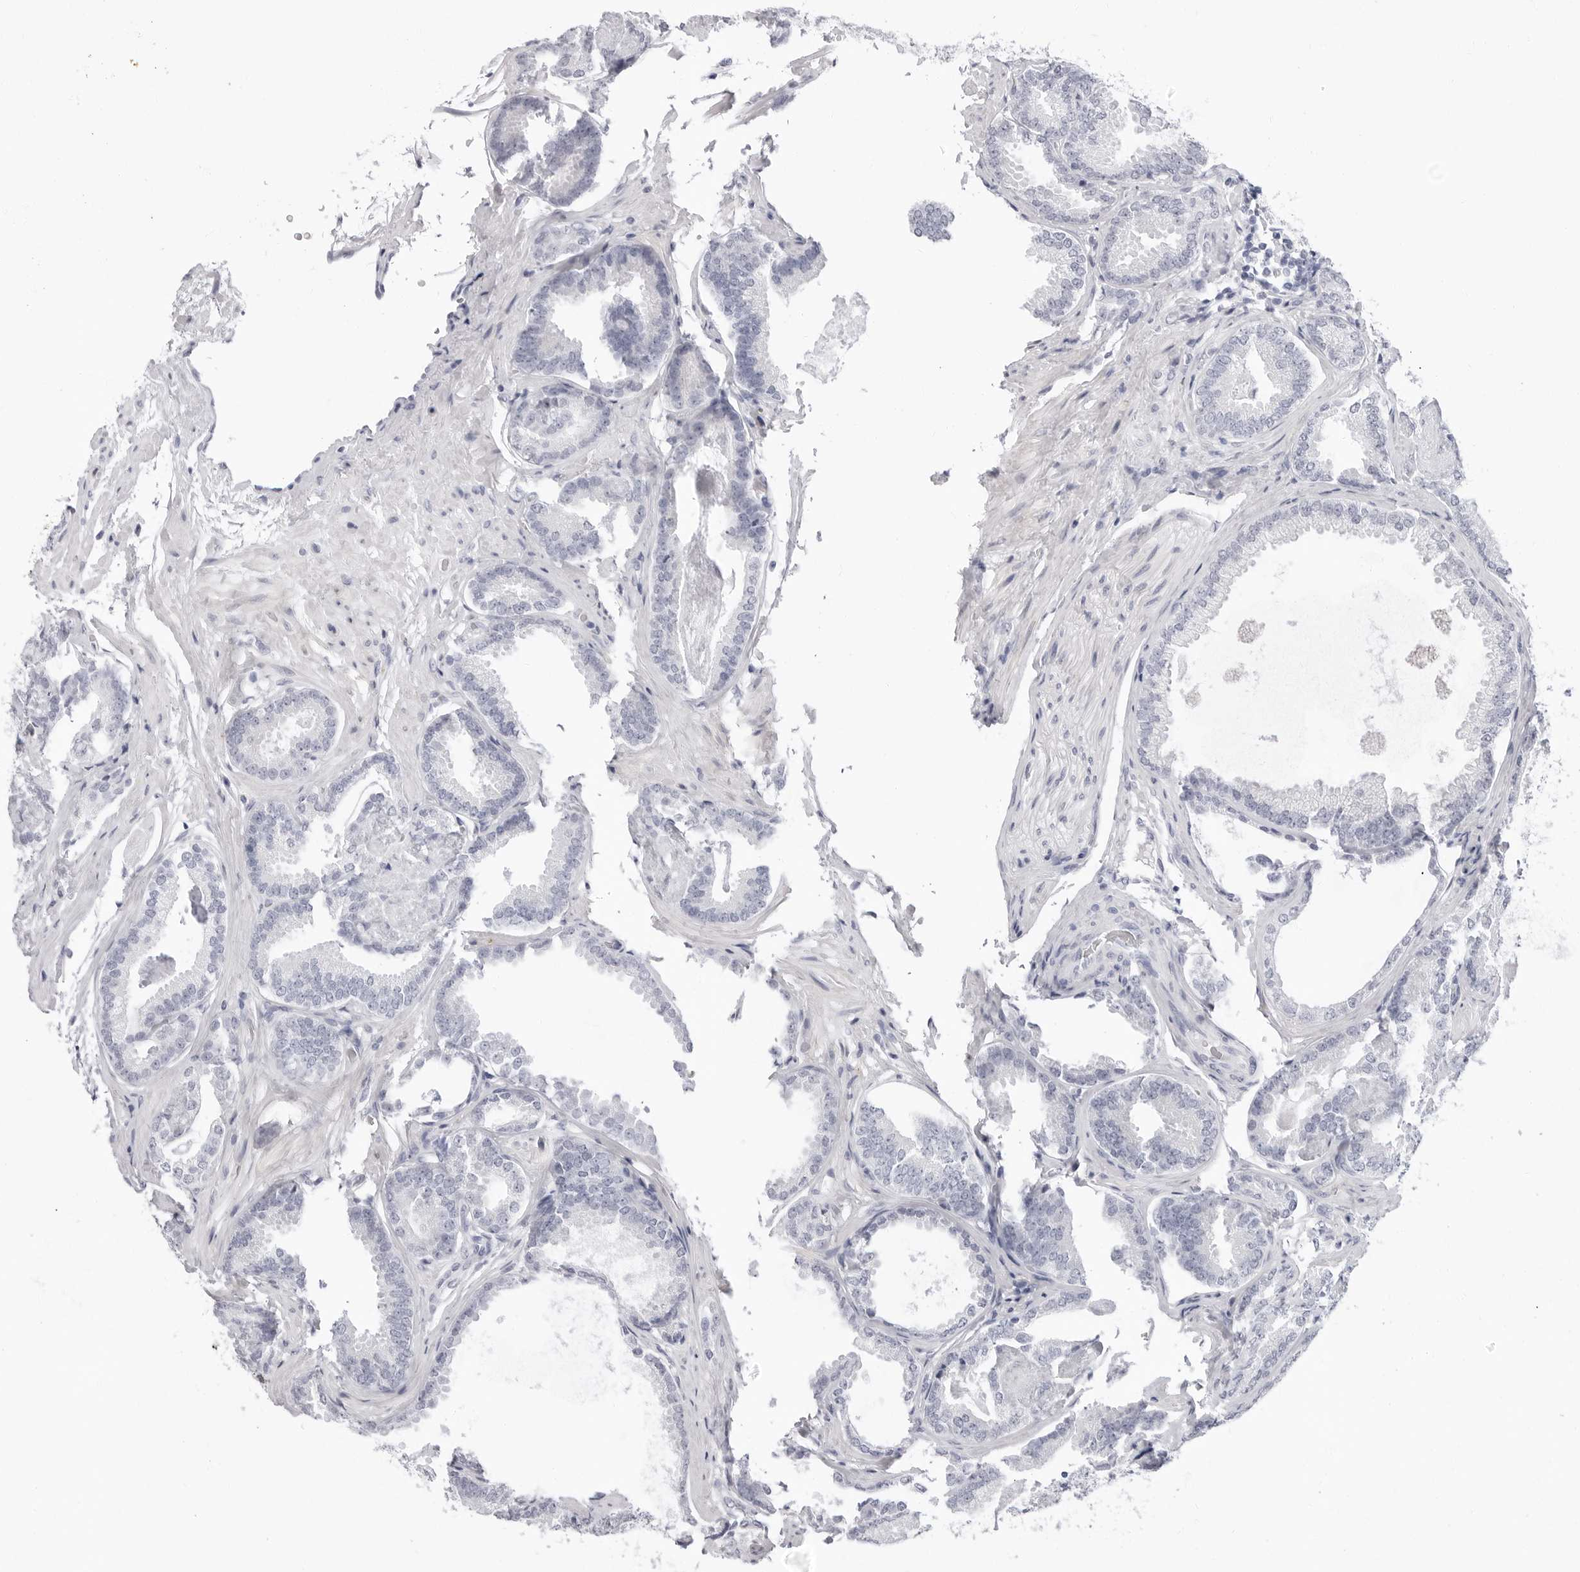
{"staining": {"intensity": "negative", "quantity": "none", "location": "none"}, "tissue": "prostate cancer", "cell_type": "Tumor cells", "image_type": "cancer", "snomed": [{"axis": "morphology", "description": "Adenocarcinoma, Low grade"}, {"axis": "topography", "description": "Prostate"}], "caption": "Immunohistochemical staining of prostate adenocarcinoma (low-grade) reveals no significant staining in tumor cells.", "gene": "ERICH3", "patient": {"sex": "male", "age": 71}}